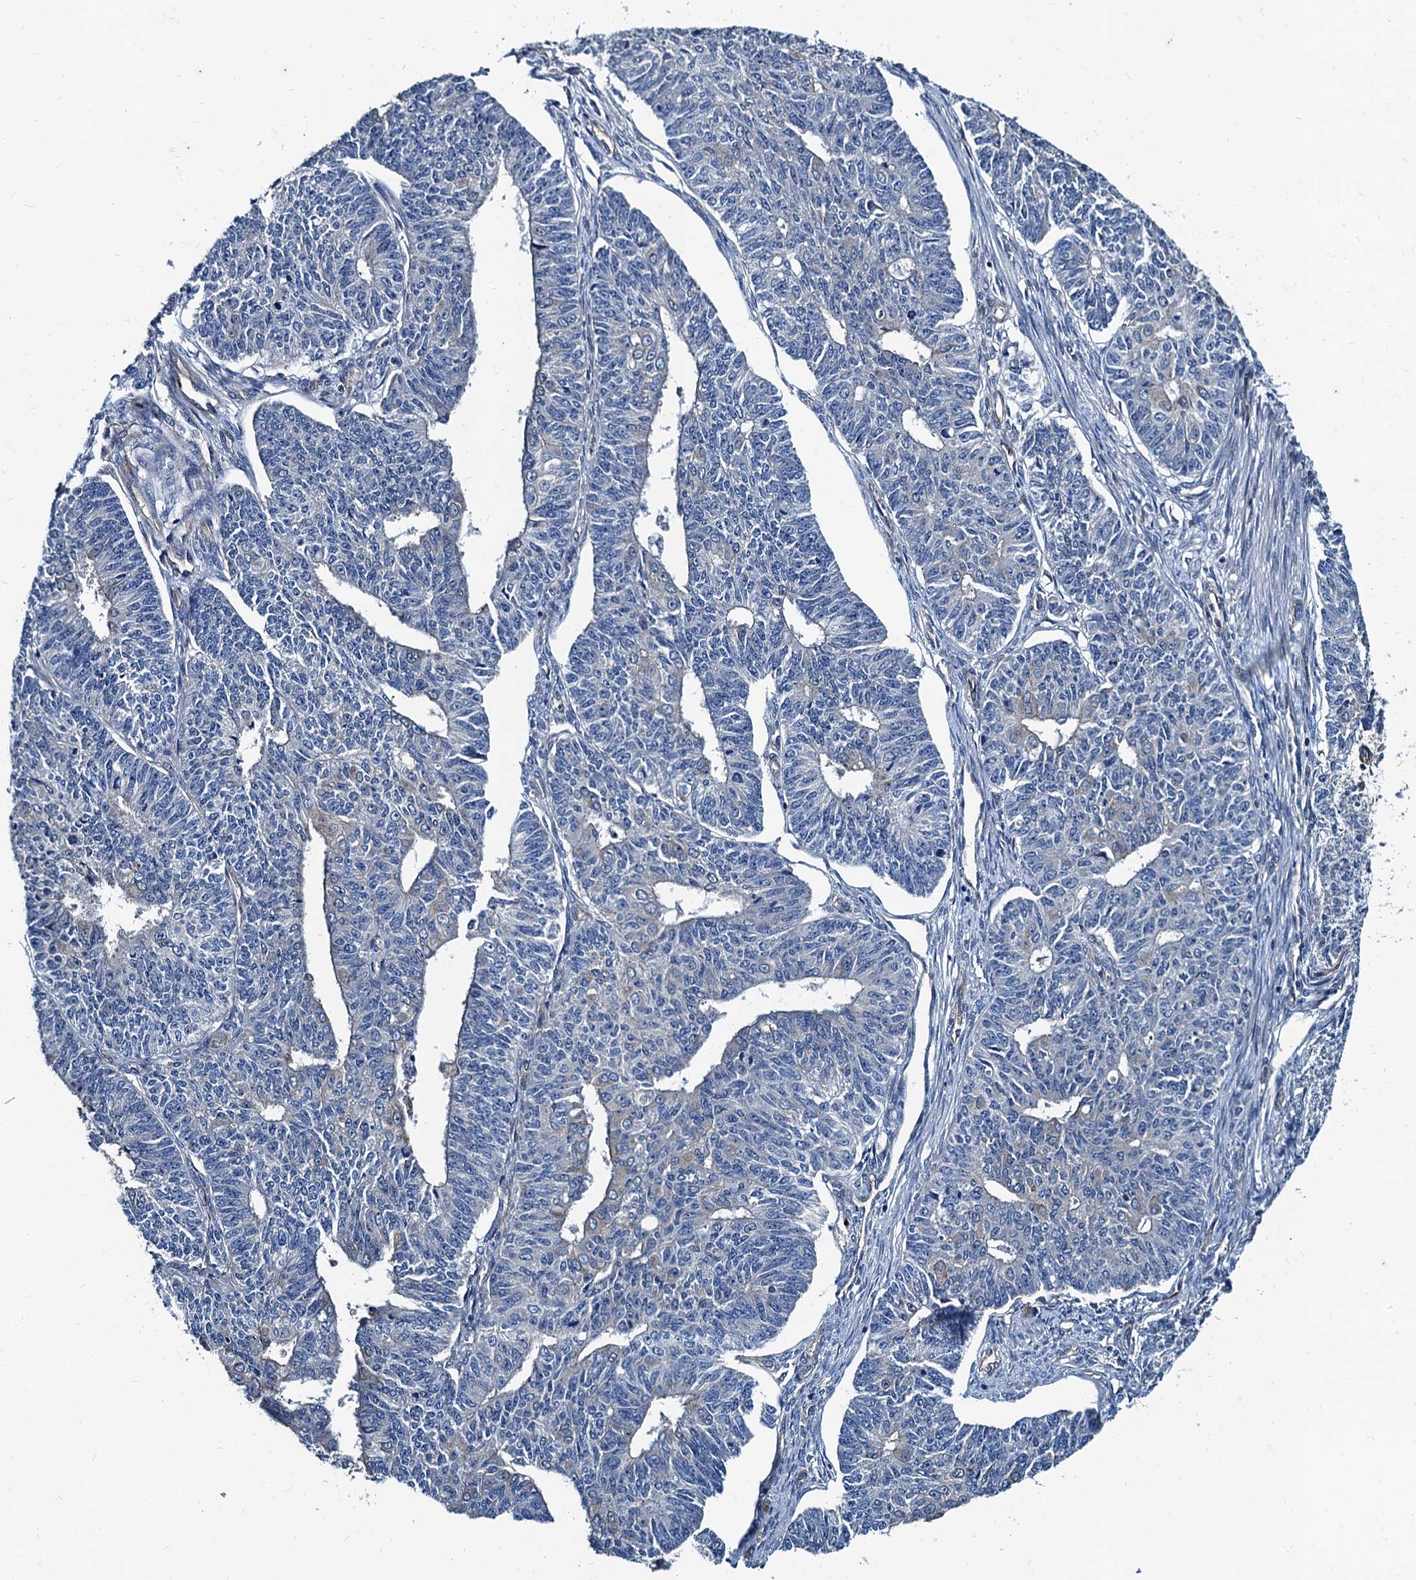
{"staining": {"intensity": "negative", "quantity": "none", "location": "none"}, "tissue": "endometrial cancer", "cell_type": "Tumor cells", "image_type": "cancer", "snomed": [{"axis": "morphology", "description": "Adenocarcinoma, NOS"}, {"axis": "topography", "description": "Endometrium"}], "caption": "There is no significant staining in tumor cells of adenocarcinoma (endometrial).", "gene": "NGRN", "patient": {"sex": "female", "age": 32}}